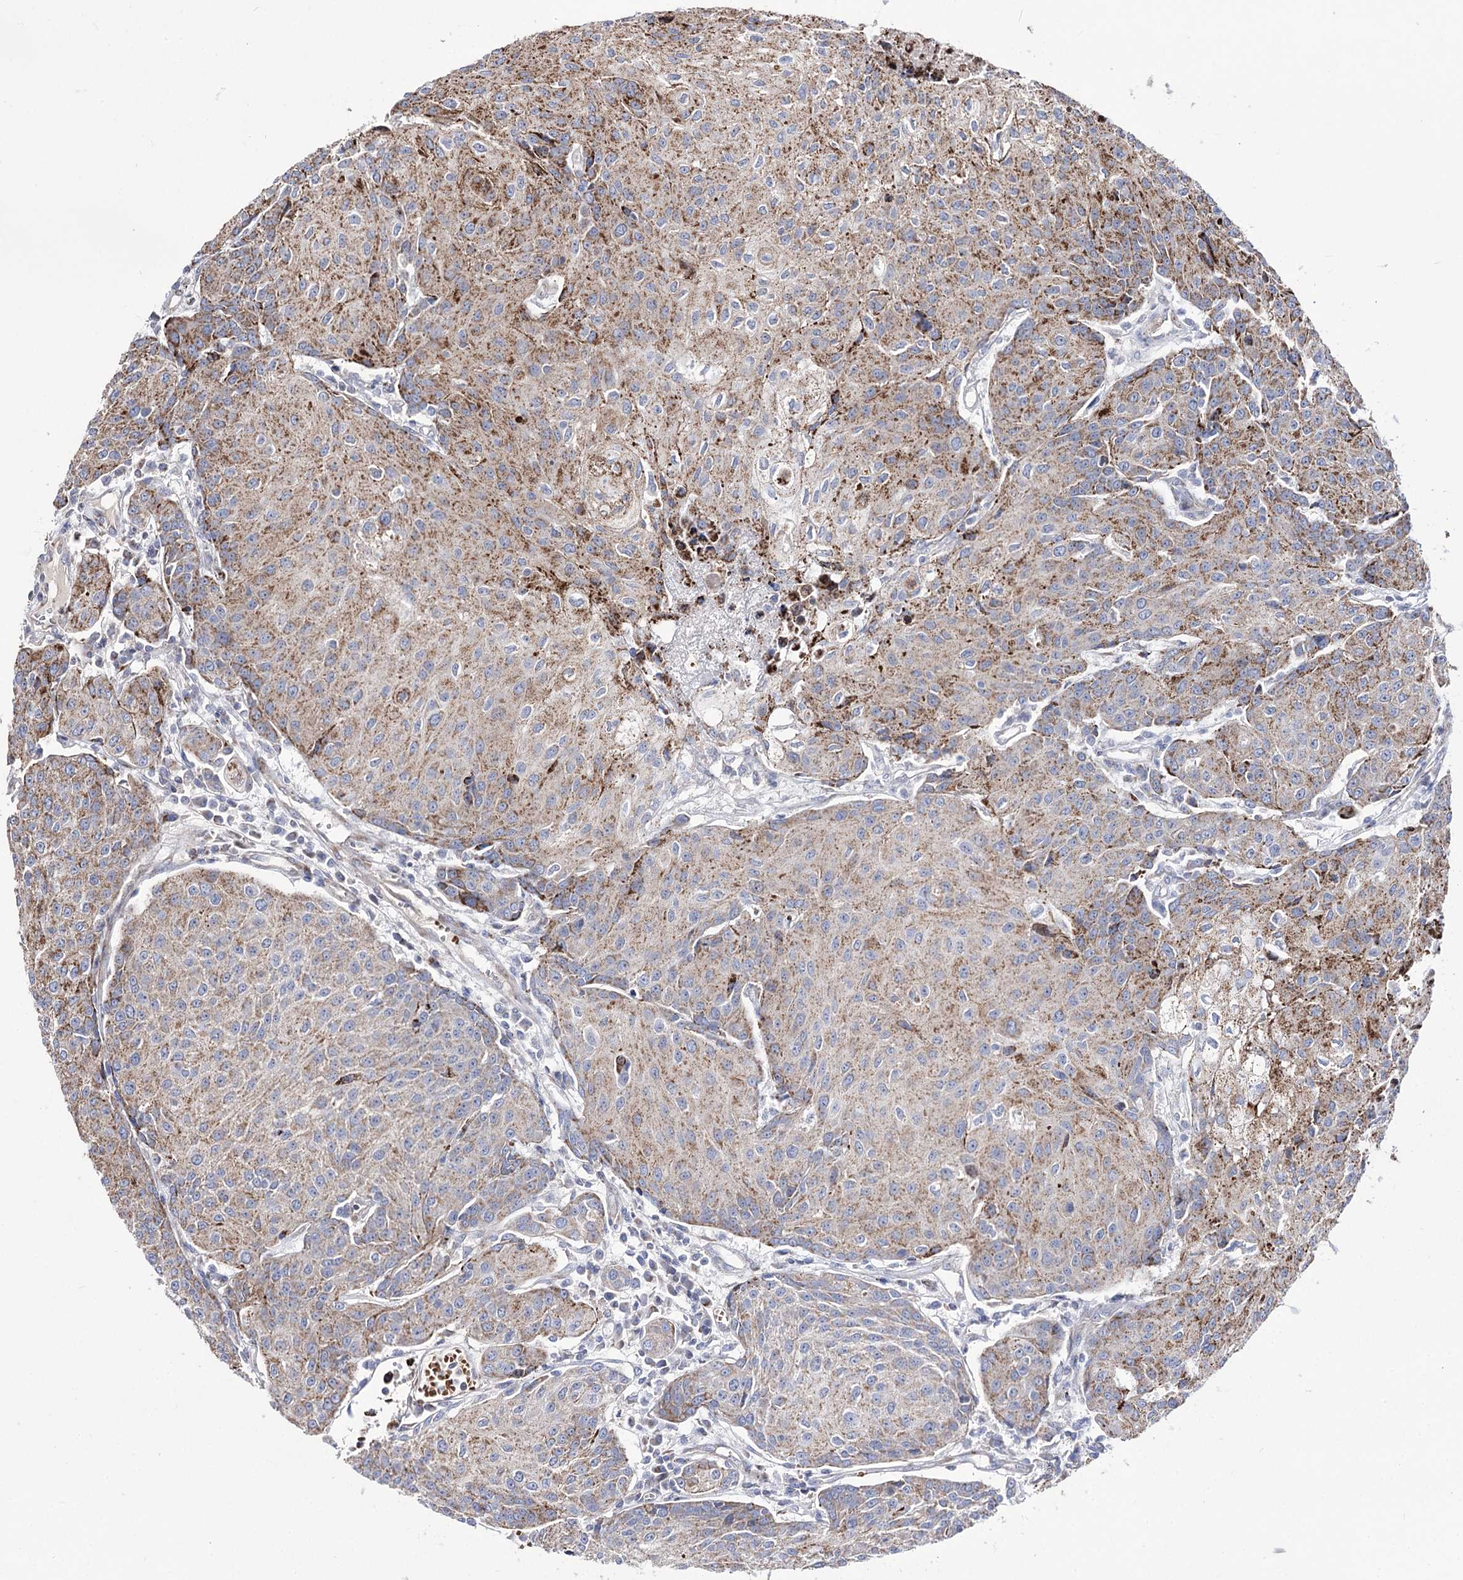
{"staining": {"intensity": "moderate", "quantity": ">75%", "location": "cytoplasmic/membranous"}, "tissue": "urothelial cancer", "cell_type": "Tumor cells", "image_type": "cancer", "snomed": [{"axis": "morphology", "description": "Urothelial carcinoma, High grade"}, {"axis": "topography", "description": "Urinary bladder"}], "caption": "This image exhibits immunohistochemistry staining of urothelial cancer, with medium moderate cytoplasmic/membranous positivity in approximately >75% of tumor cells.", "gene": "OSBPL5", "patient": {"sex": "female", "age": 85}}